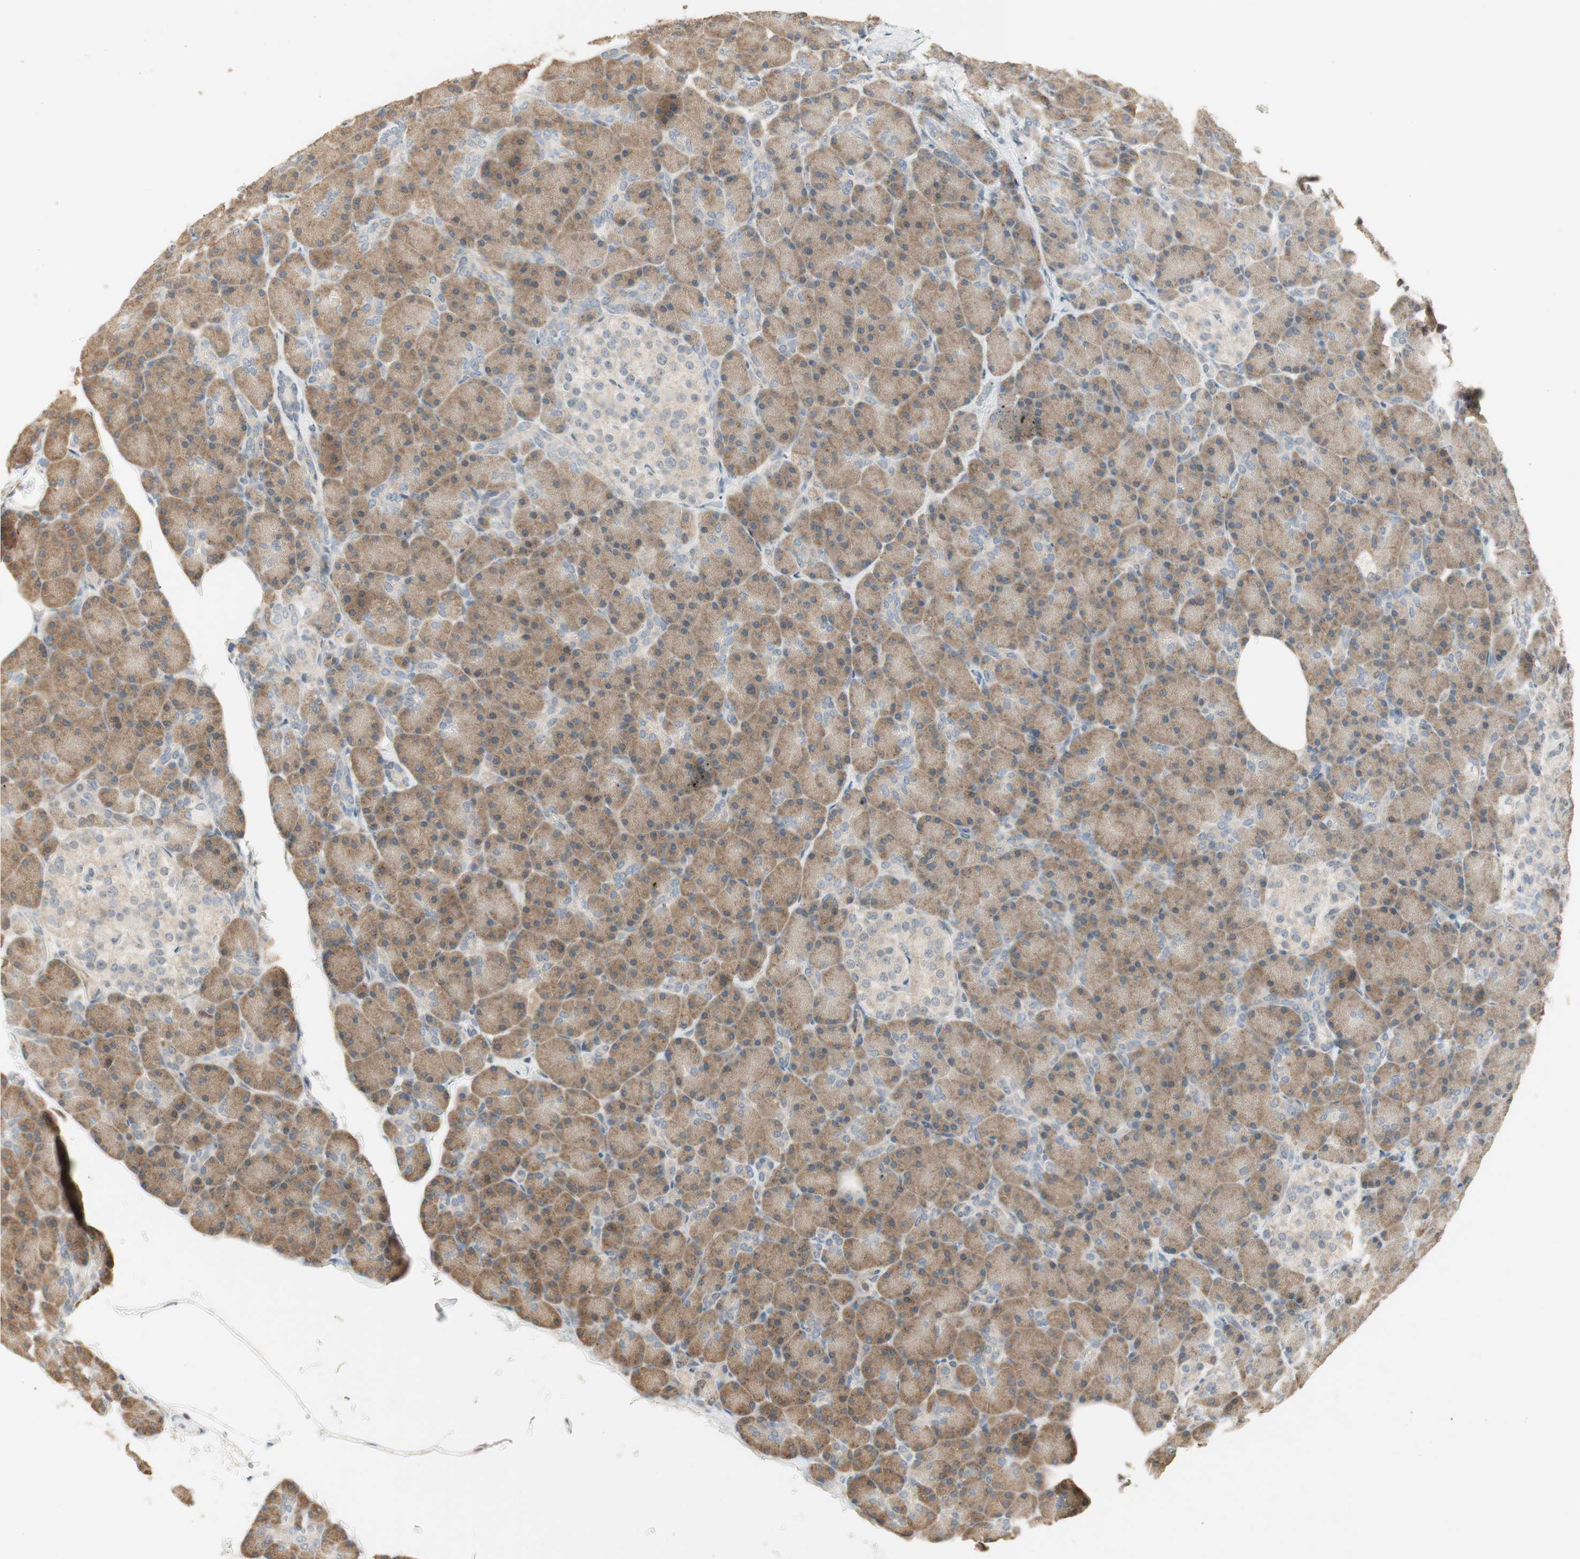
{"staining": {"intensity": "moderate", "quantity": ">75%", "location": "cytoplasmic/membranous"}, "tissue": "pancreas", "cell_type": "Exocrine glandular cells", "image_type": "normal", "snomed": [{"axis": "morphology", "description": "Normal tissue, NOS"}, {"axis": "topography", "description": "Pancreas"}], "caption": "Brown immunohistochemical staining in normal pancreas reveals moderate cytoplasmic/membranous expression in approximately >75% of exocrine glandular cells.", "gene": "USP2", "patient": {"sex": "female", "age": 43}}